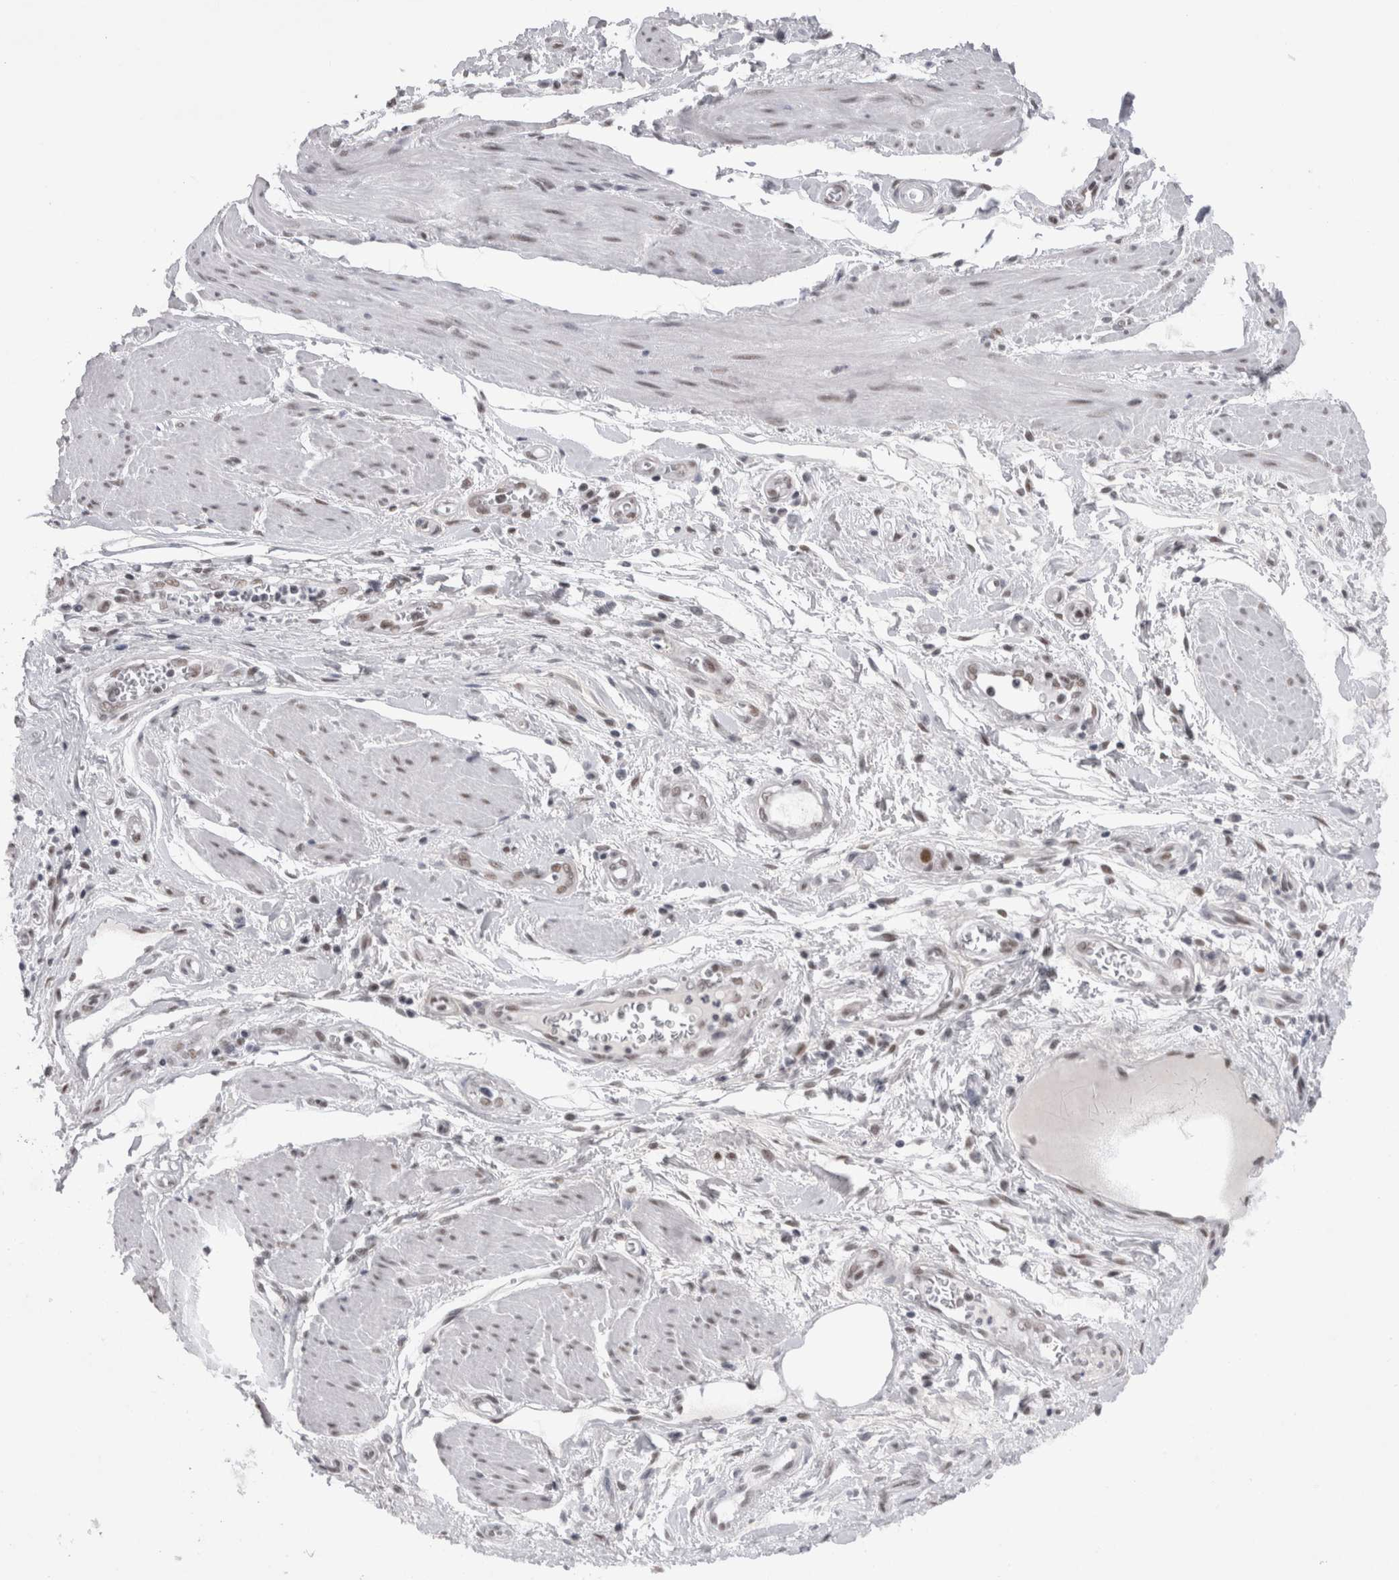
{"staining": {"intensity": "moderate", "quantity": "<25%", "location": "nuclear"}, "tissue": "pancreatic cancer", "cell_type": "Tumor cells", "image_type": "cancer", "snomed": [{"axis": "morphology", "description": "Adenocarcinoma, NOS"}, {"axis": "topography", "description": "Pancreas"}], "caption": "Protein positivity by immunohistochemistry (IHC) demonstrates moderate nuclear positivity in about <25% of tumor cells in adenocarcinoma (pancreatic).", "gene": "API5", "patient": {"sex": "male", "age": 74}}